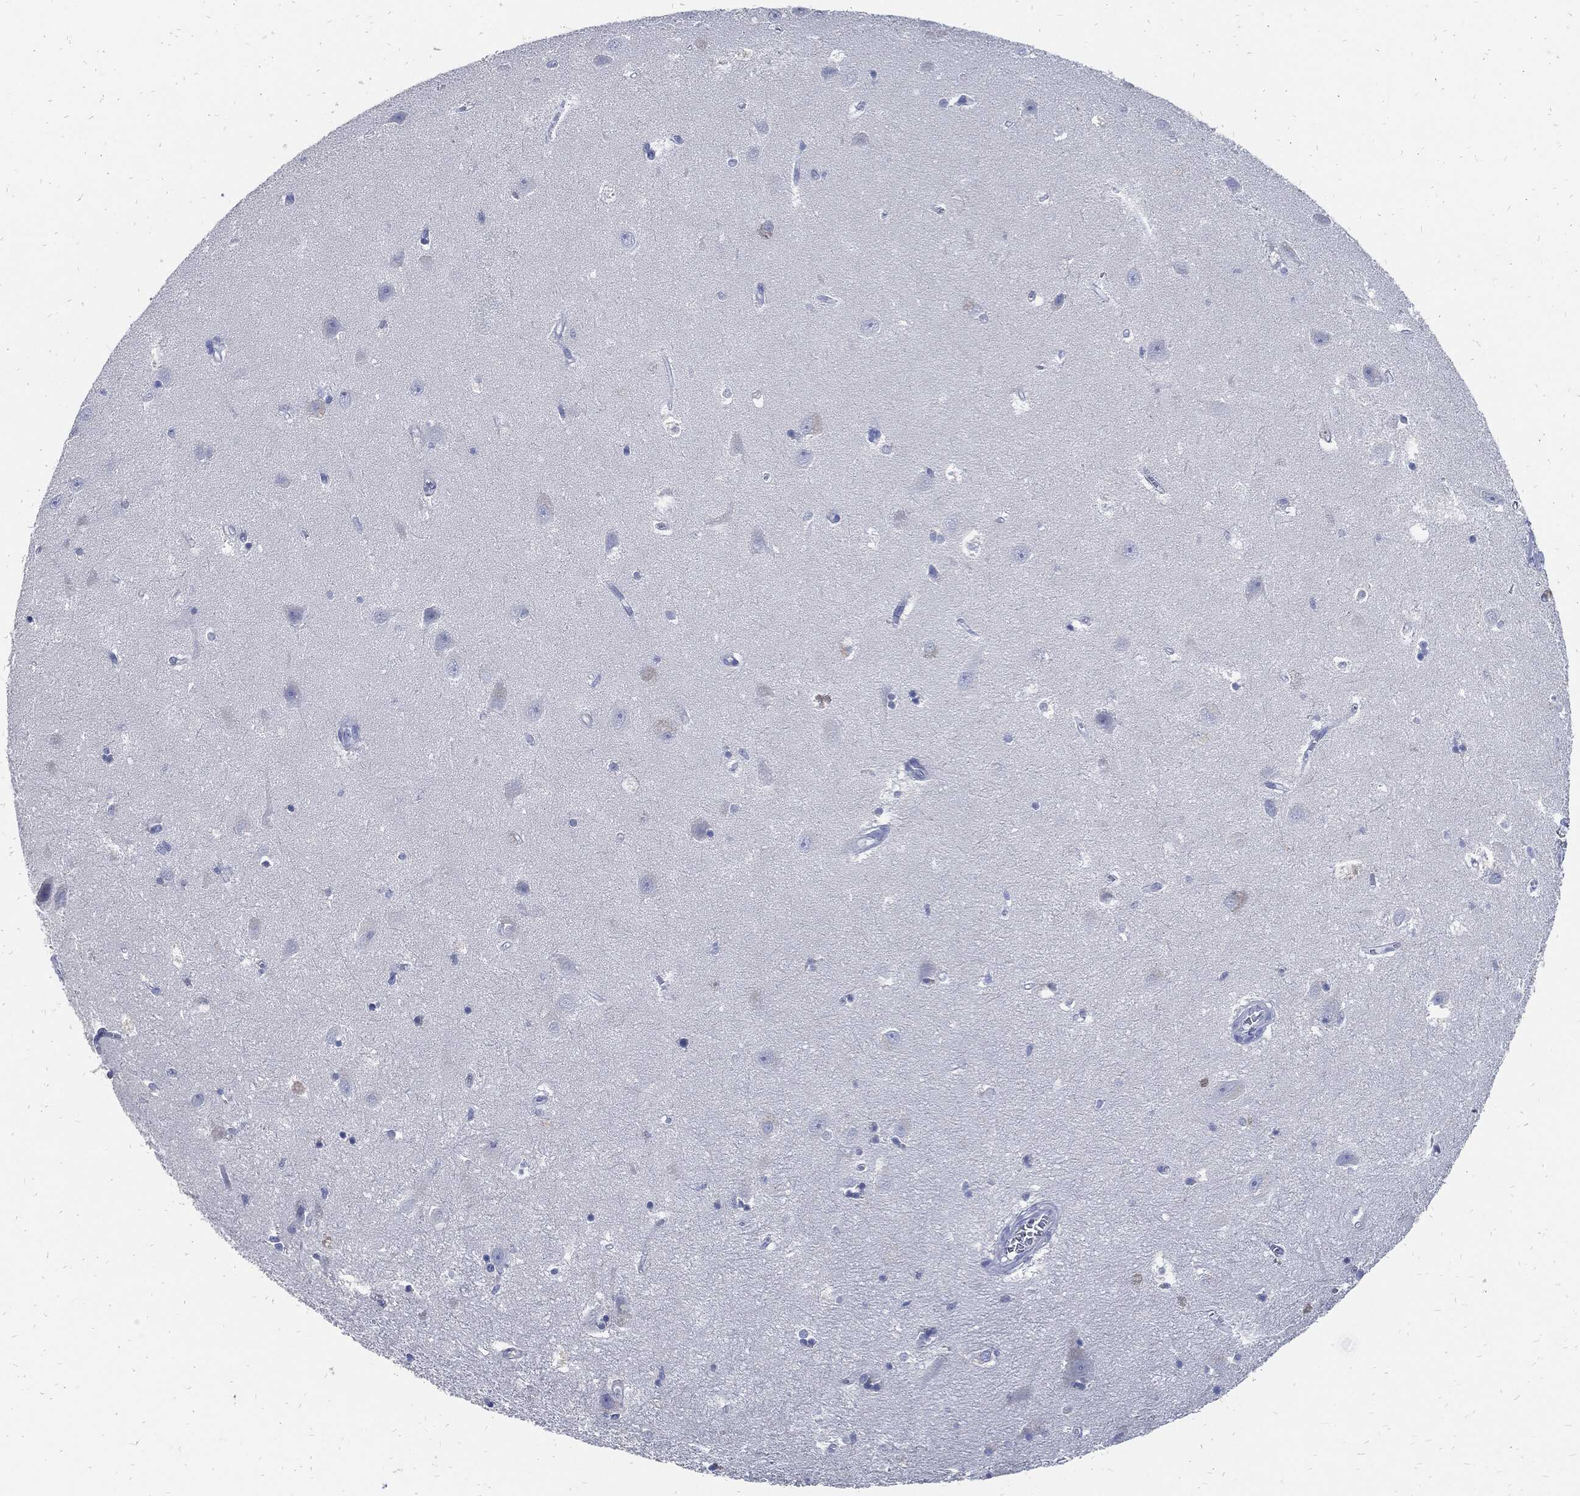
{"staining": {"intensity": "negative", "quantity": "none", "location": "none"}, "tissue": "hippocampus", "cell_type": "Glial cells", "image_type": "normal", "snomed": [{"axis": "morphology", "description": "Normal tissue, NOS"}, {"axis": "topography", "description": "Hippocampus"}], "caption": "This is a histopathology image of IHC staining of normal hippocampus, which shows no expression in glial cells. (Stains: DAB (3,3'-diaminobenzidine) IHC with hematoxylin counter stain, Microscopy: brightfield microscopy at high magnification).", "gene": "FABP4", "patient": {"sex": "female", "age": 64}}